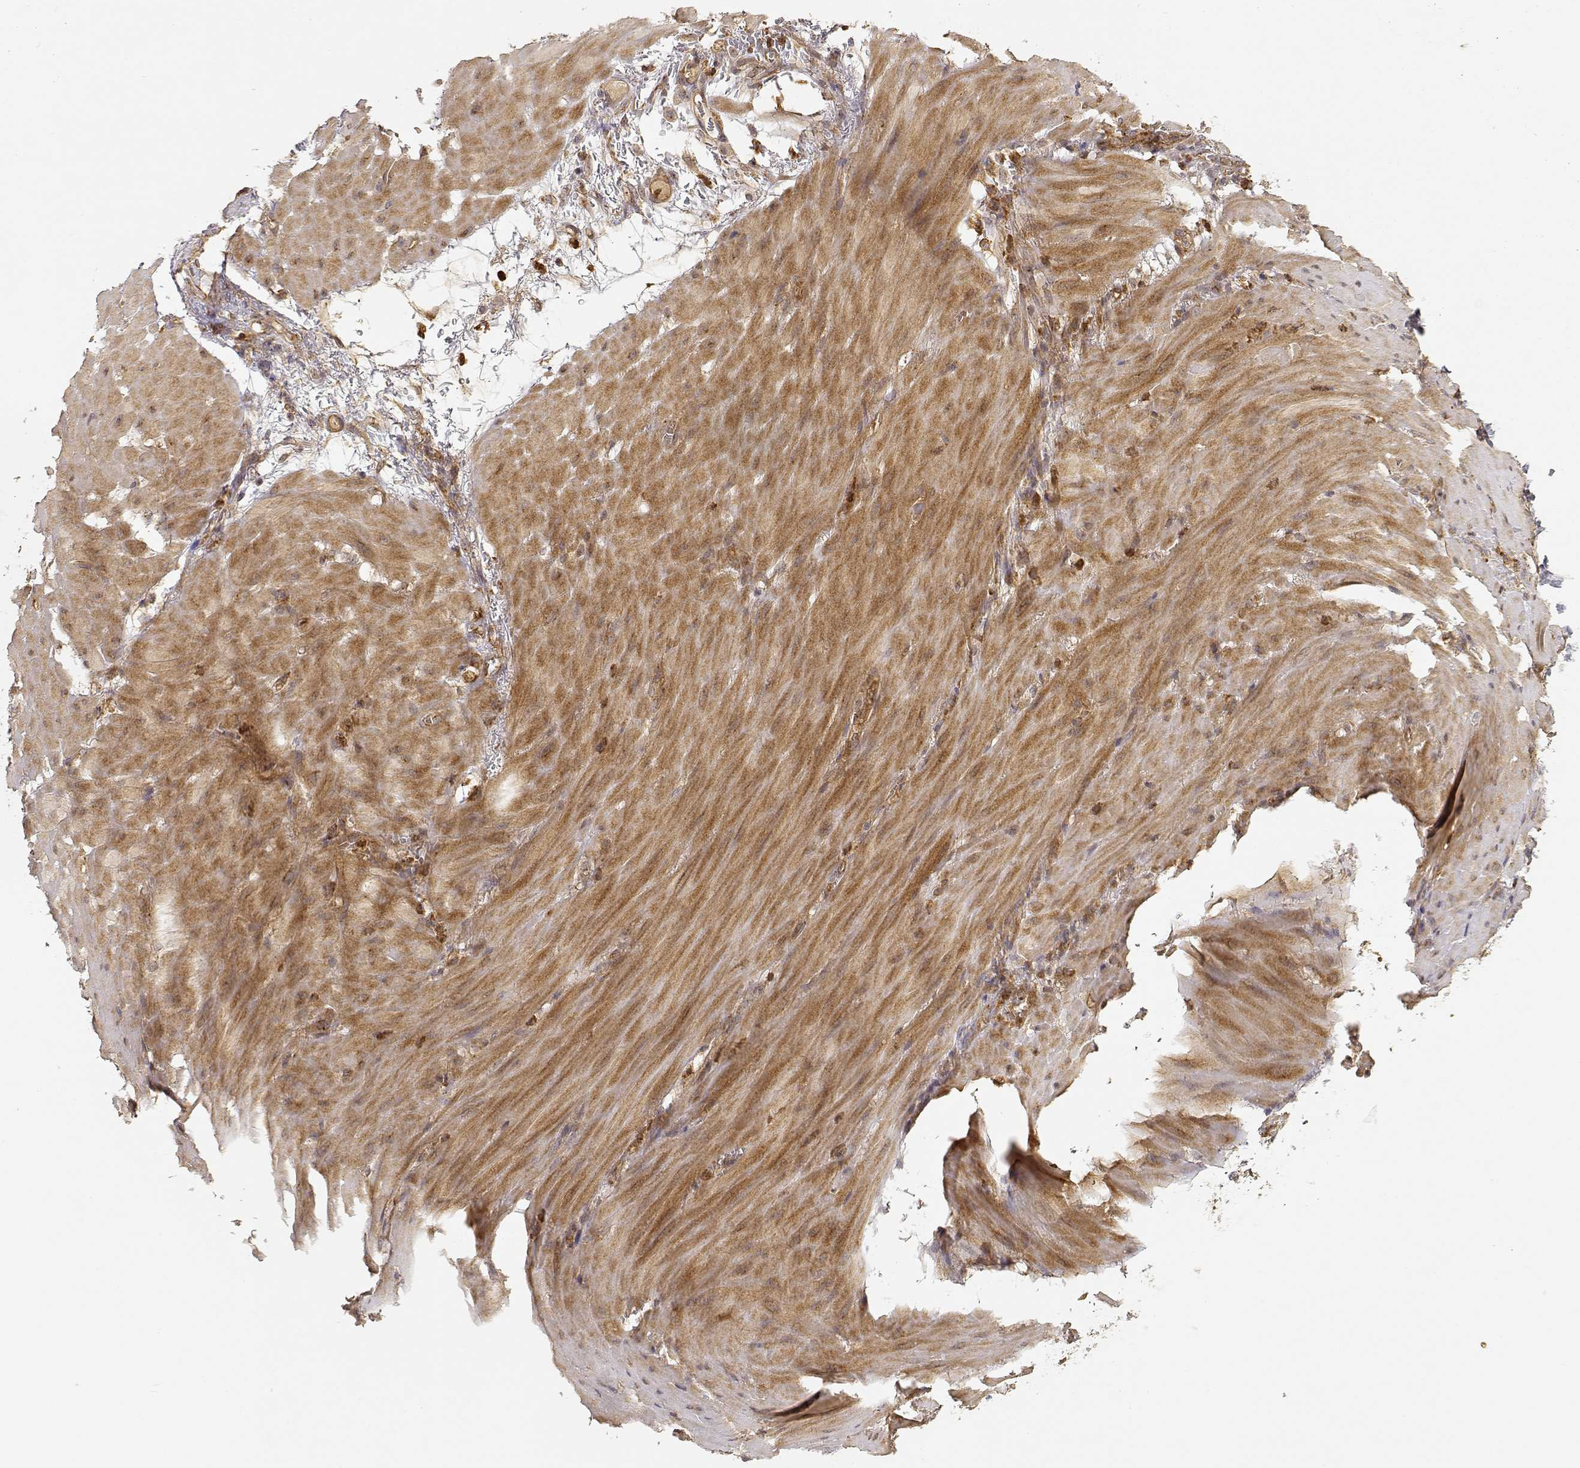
{"staining": {"intensity": "moderate", "quantity": ">75%", "location": "cytoplasmic/membranous"}, "tissue": "stomach cancer", "cell_type": "Tumor cells", "image_type": "cancer", "snomed": [{"axis": "morphology", "description": "Normal tissue, NOS"}, {"axis": "morphology", "description": "Adenocarcinoma, NOS"}, {"axis": "topography", "description": "Esophagus"}, {"axis": "topography", "description": "Stomach, upper"}], "caption": "There is medium levels of moderate cytoplasmic/membranous positivity in tumor cells of stomach adenocarcinoma, as demonstrated by immunohistochemical staining (brown color).", "gene": "CDK5RAP2", "patient": {"sex": "male", "age": 74}}